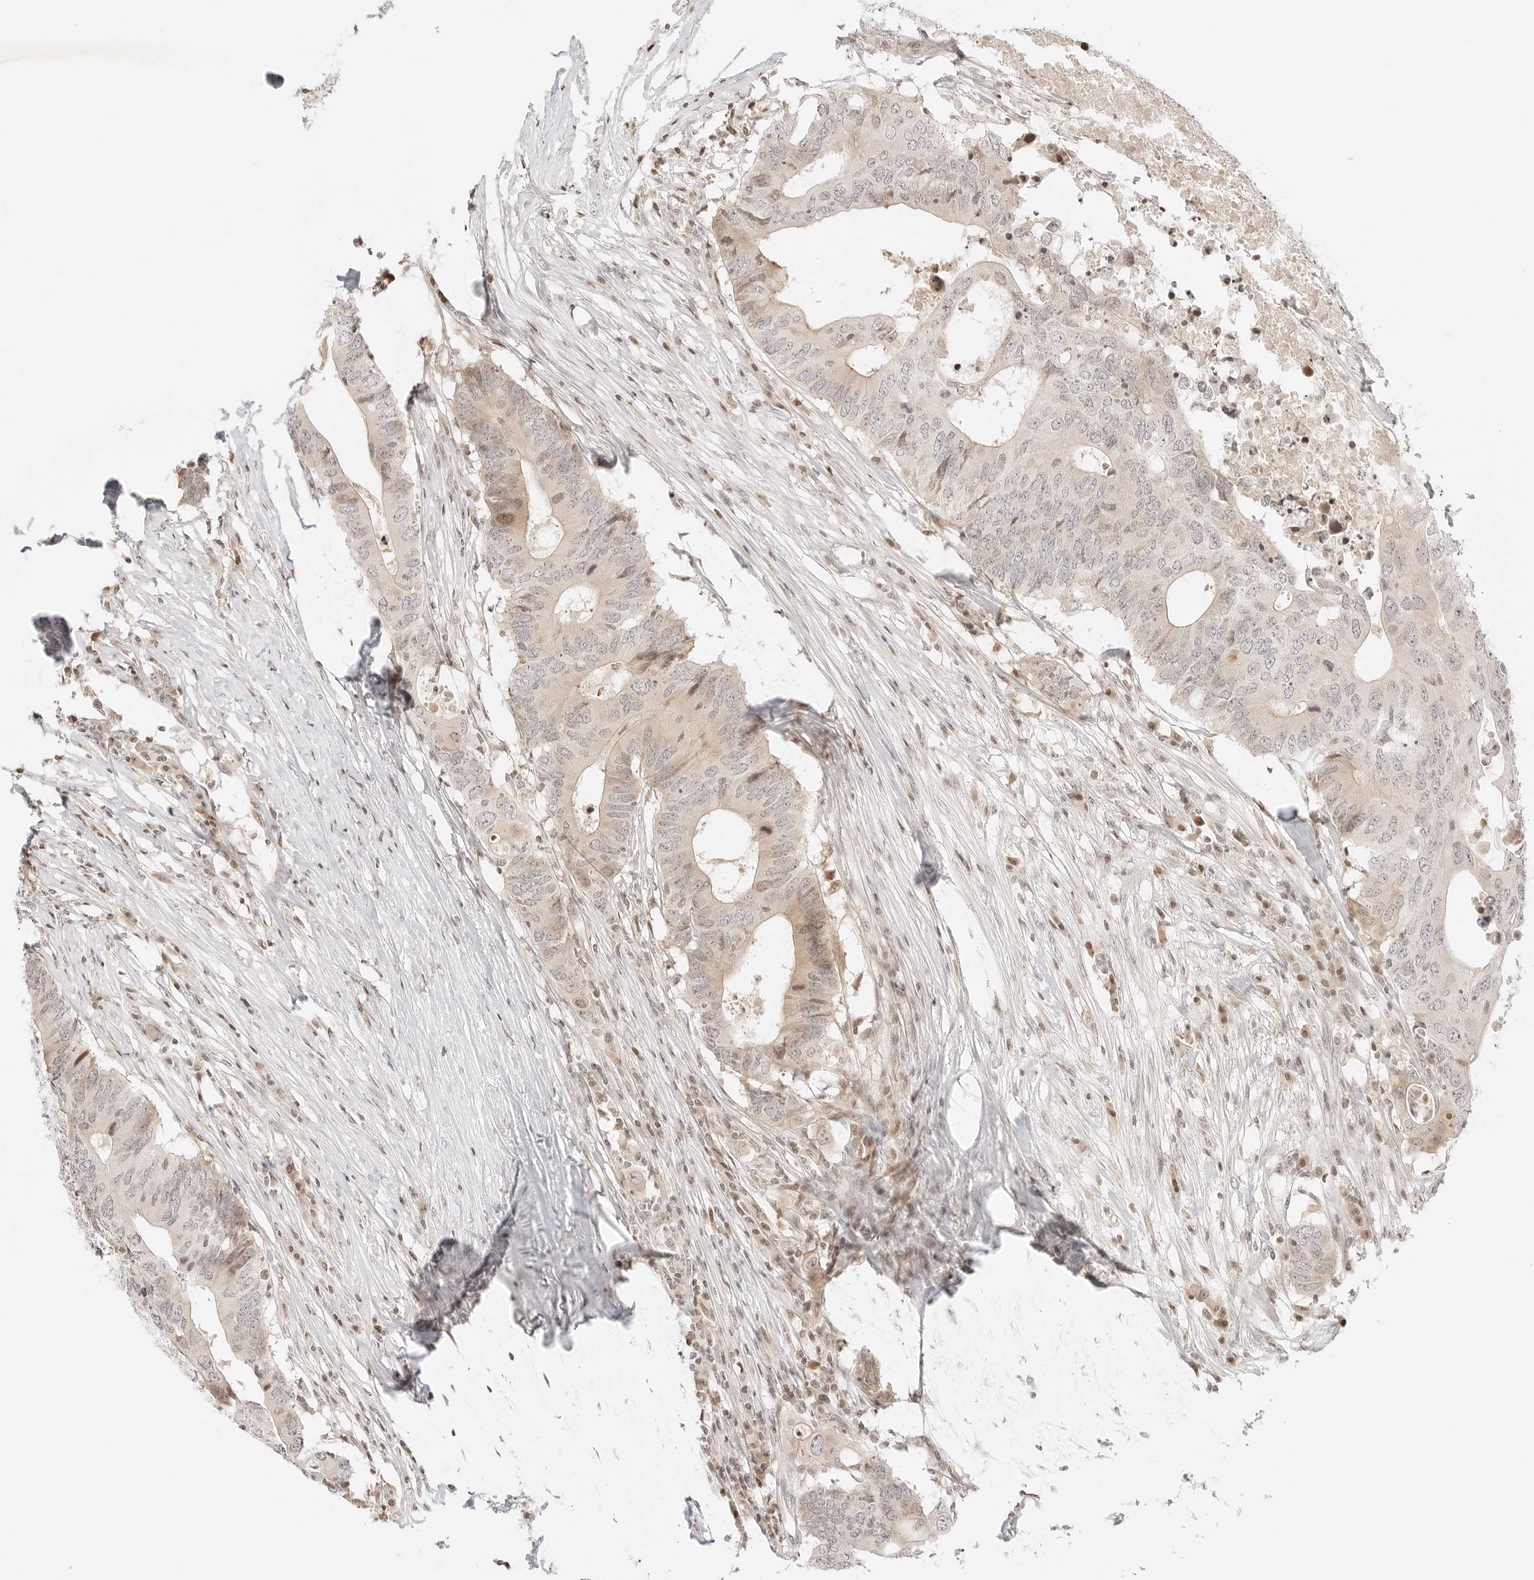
{"staining": {"intensity": "weak", "quantity": "<25%", "location": "cytoplasmic/membranous,nuclear"}, "tissue": "colorectal cancer", "cell_type": "Tumor cells", "image_type": "cancer", "snomed": [{"axis": "morphology", "description": "Adenocarcinoma, NOS"}, {"axis": "topography", "description": "Colon"}], "caption": "There is no significant positivity in tumor cells of colorectal cancer. The staining is performed using DAB (3,3'-diaminobenzidine) brown chromogen with nuclei counter-stained in using hematoxylin.", "gene": "RPS6KL1", "patient": {"sex": "male", "age": 71}}